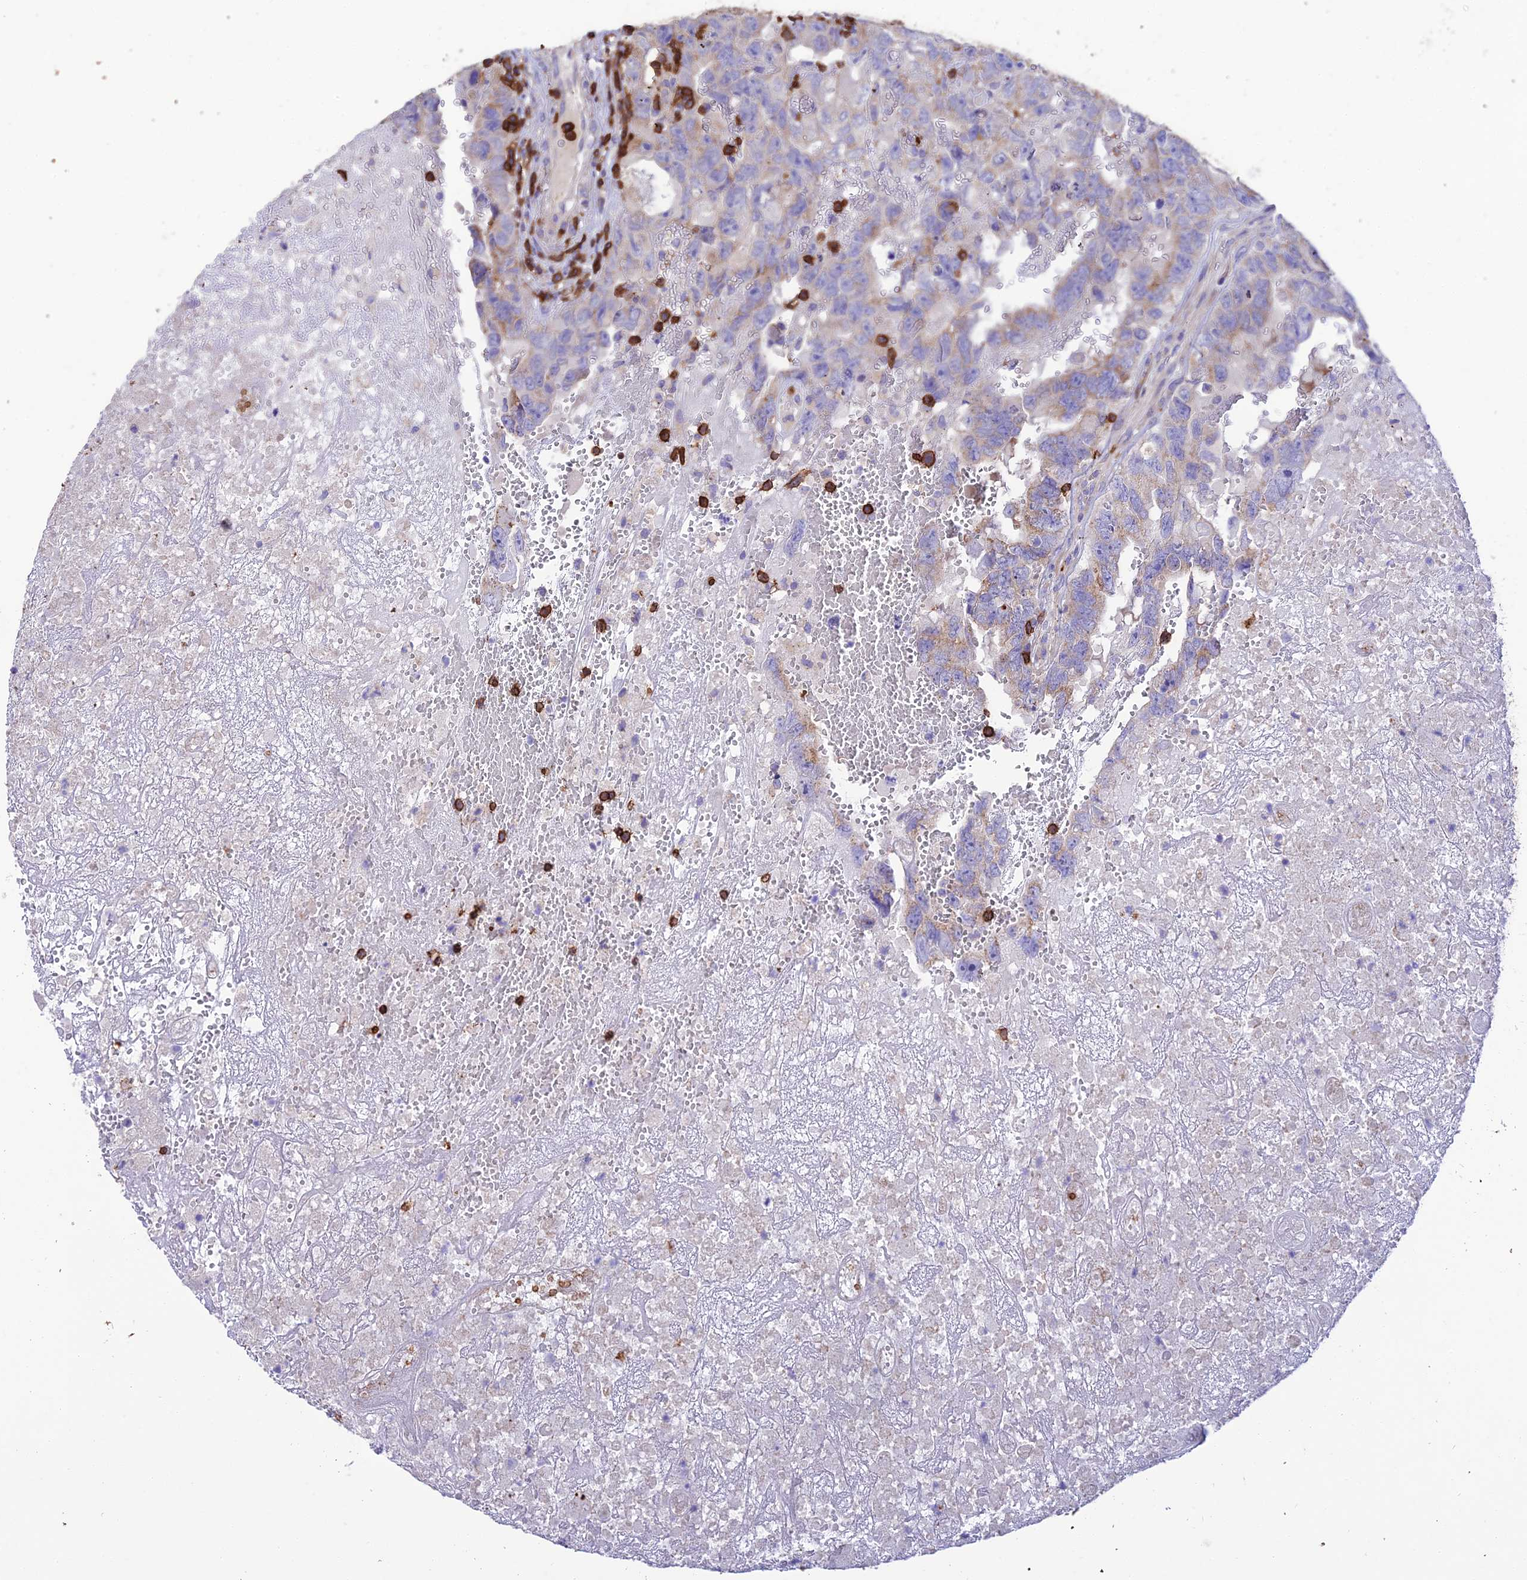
{"staining": {"intensity": "weak", "quantity": "<25%", "location": "cytoplasmic/membranous"}, "tissue": "testis cancer", "cell_type": "Tumor cells", "image_type": "cancer", "snomed": [{"axis": "morphology", "description": "Carcinoma, Embryonal, NOS"}, {"axis": "topography", "description": "Testis"}], "caption": "Immunohistochemical staining of human testis cancer (embryonal carcinoma) displays no significant expression in tumor cells.", "gene": "PTPRCAP", "patient": {"sex": "male", "age": 45}}